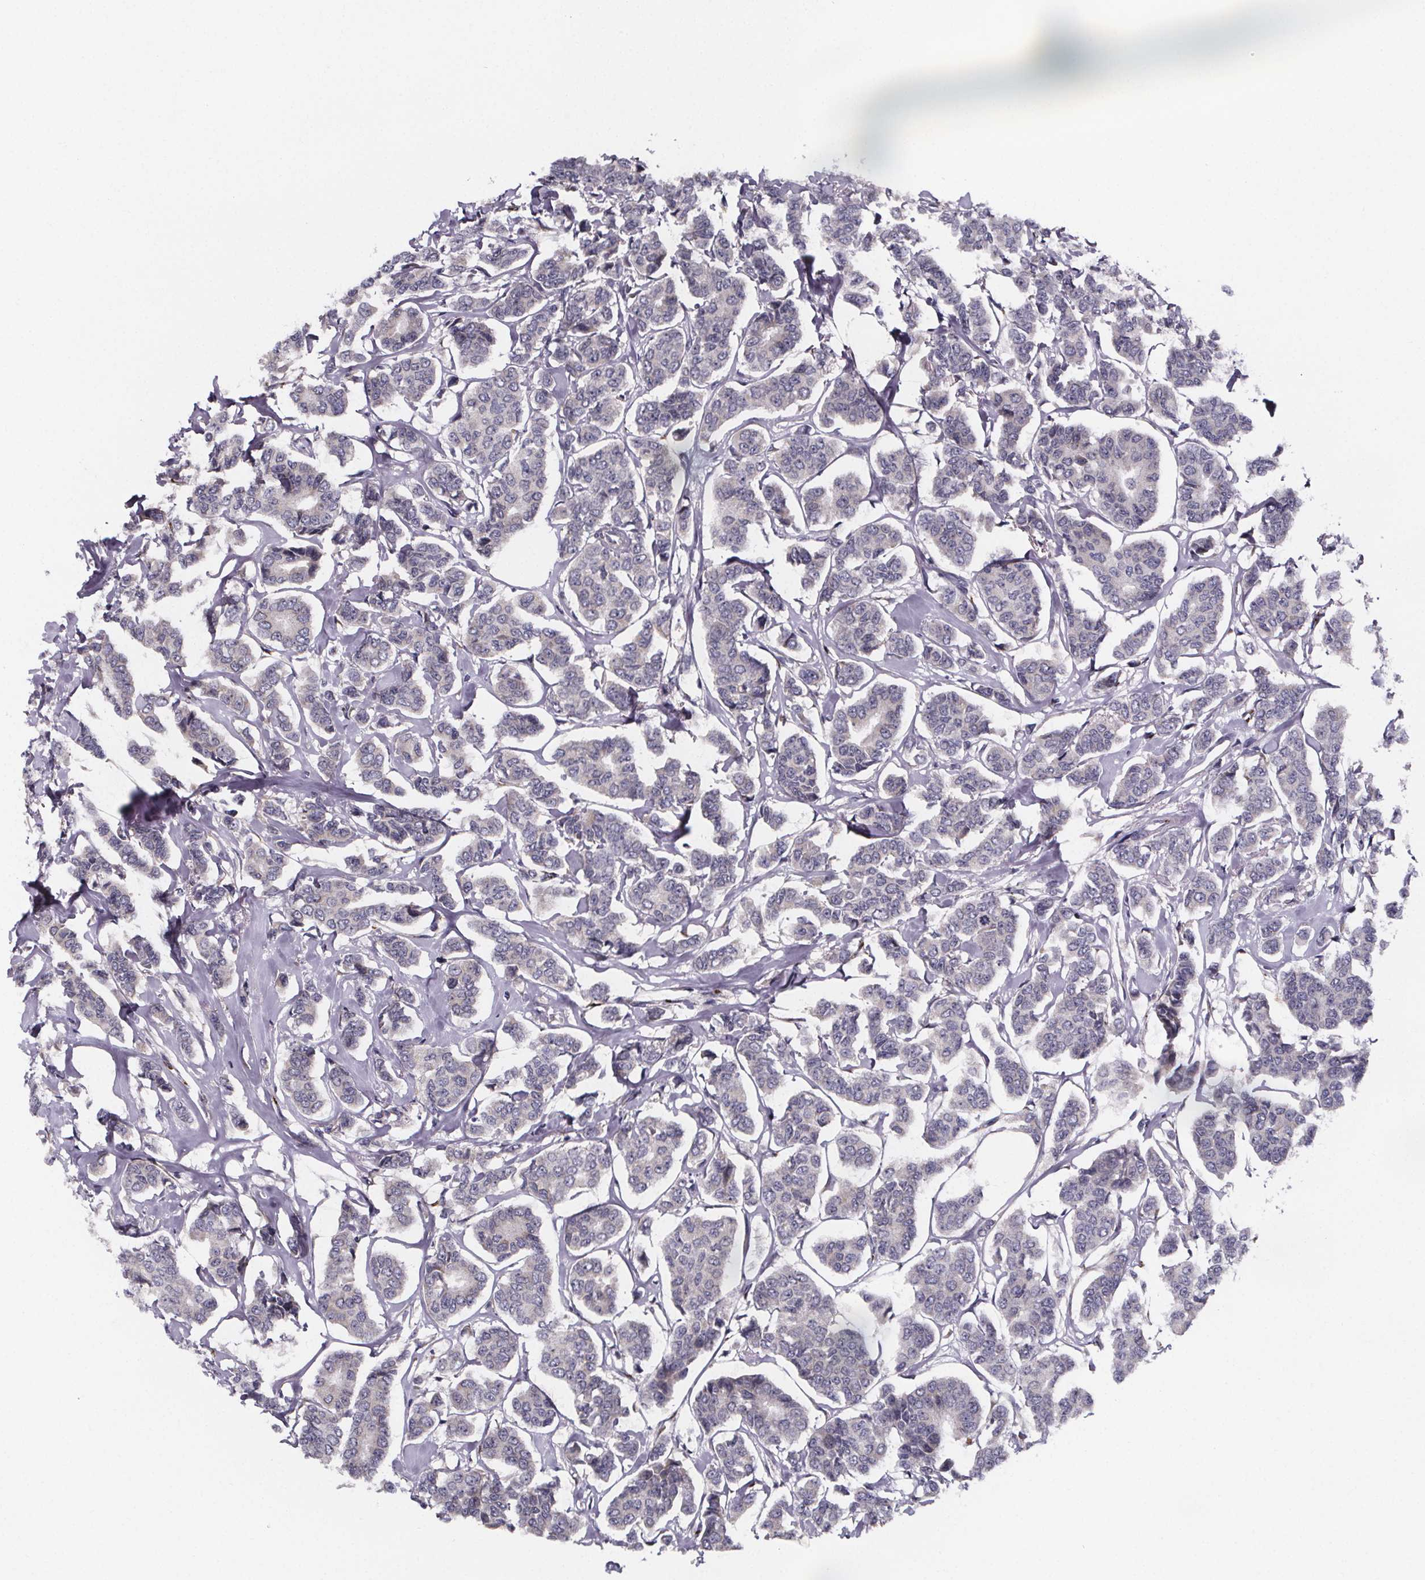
{"staining": {"intensity": "negative", "quantity": "none", "location": "none"}, "tissue": "breast cancer", "cell_type": "Tumor cells", "image_type": "cancer", "snomed": [{"axis": "morphology", "description": "Duct carcinoma"}, {"axis": "topography", "description": "Breast"}], "caption": "DAB (3,3'-diaminobenzidine) immunohistochemical staining of human breast infiltrating ductal carcinoma displays no significant positivity in tumor cells.", "gene": "NDST1", "patient": {"sex": "female", "age": 94}}